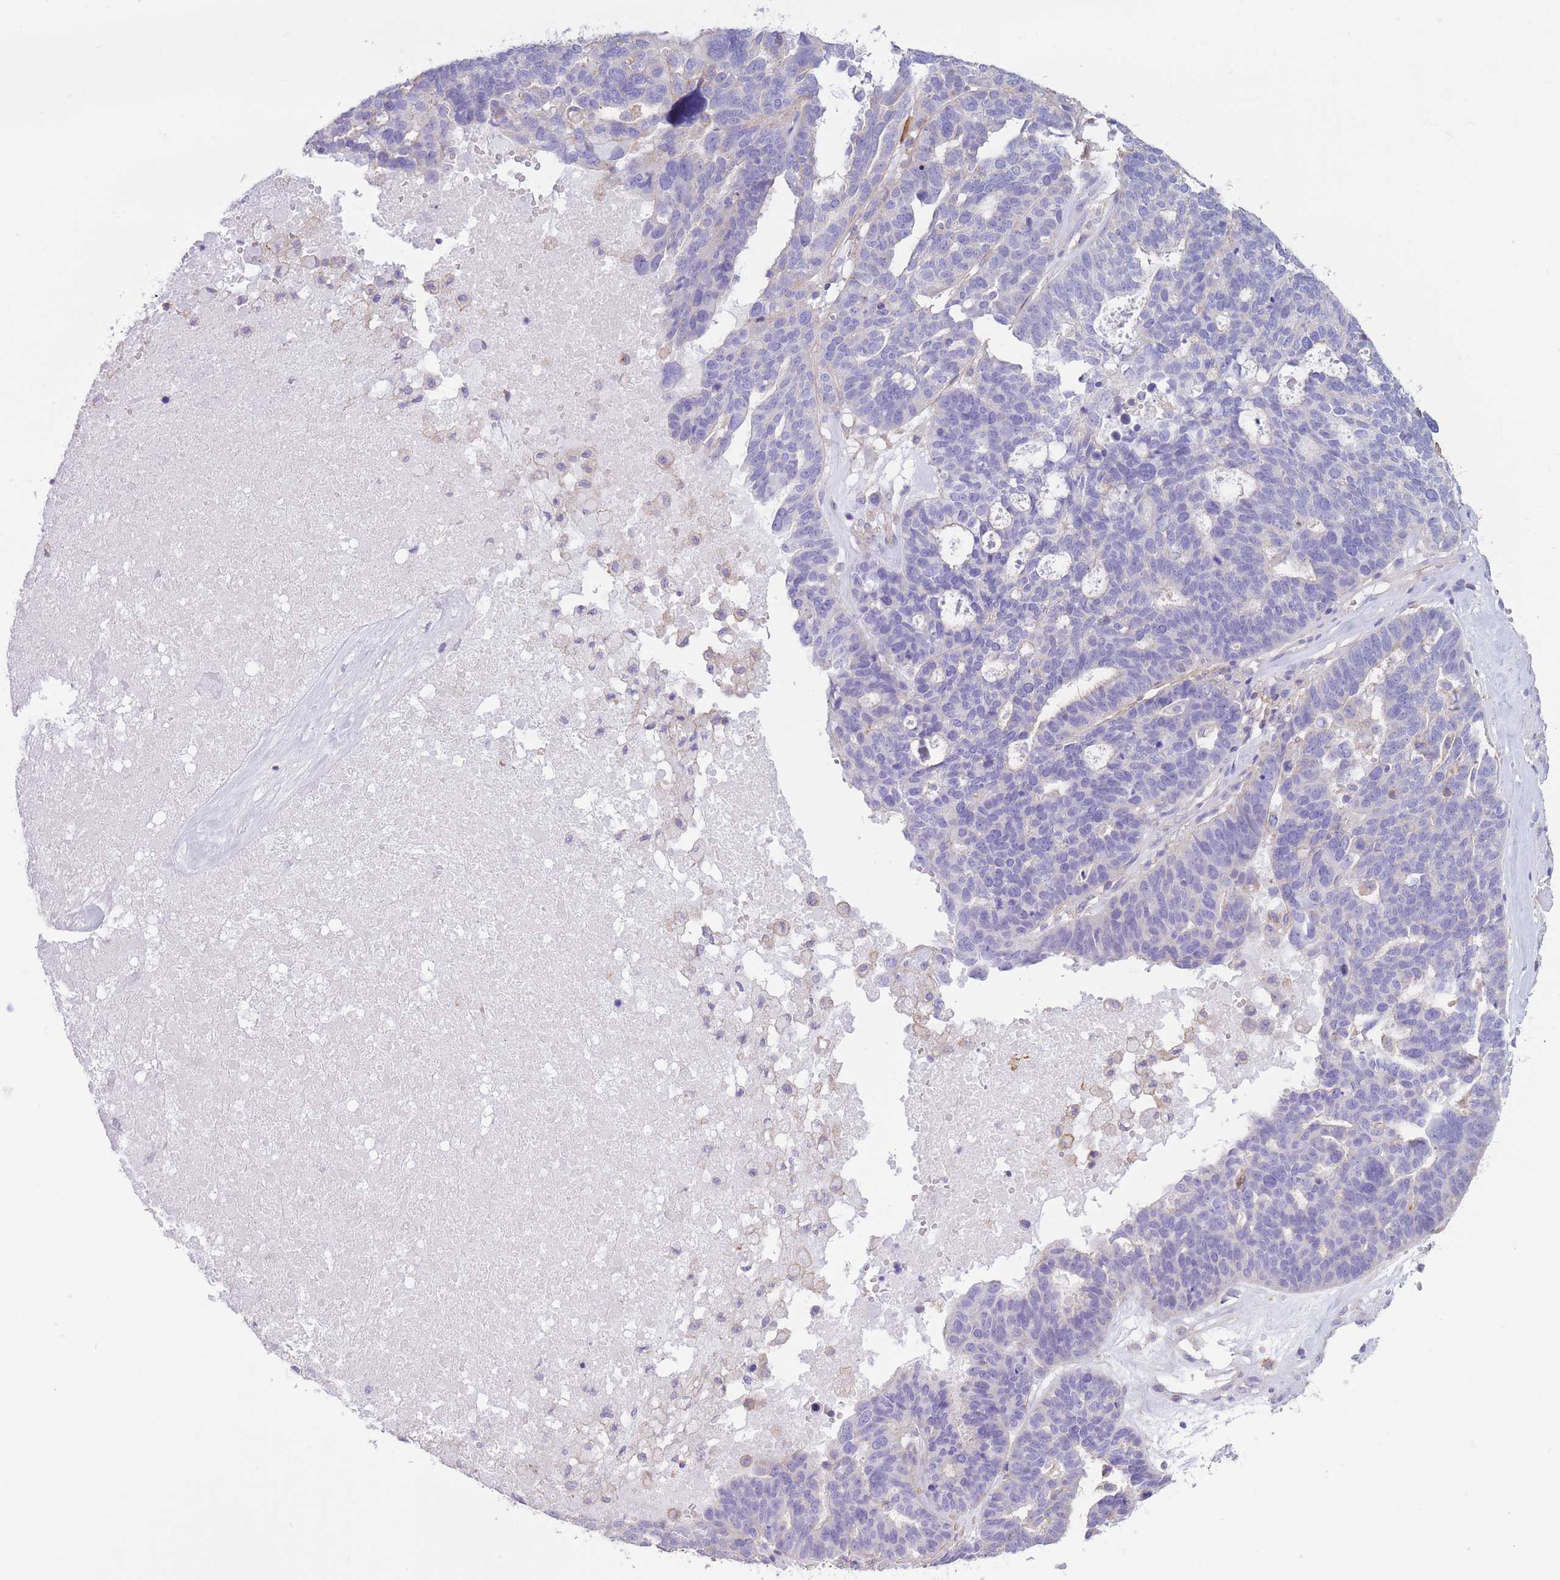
{"staining": {"intensity": "negative", "quantity": "none", "location": "none"}, "tissue": "ovarian cancer", "cell_type": "Tumor cells", "image_type": "cancer", "snomed": [{"axis": "morphology", "description": "Cystadenocarcinoma, serous, NOS"}, {"axis": "topography", "description": "Ovary"}], "caption": "Micrograph shows no protein expression in tumor cells of ovarian cancer (serous cystadenocarcinoma) tissue. (DAB IHC with hematoxylin counter stain).", "gene": "PDHA1", "patient": {"sex": "female", "age": 59}}